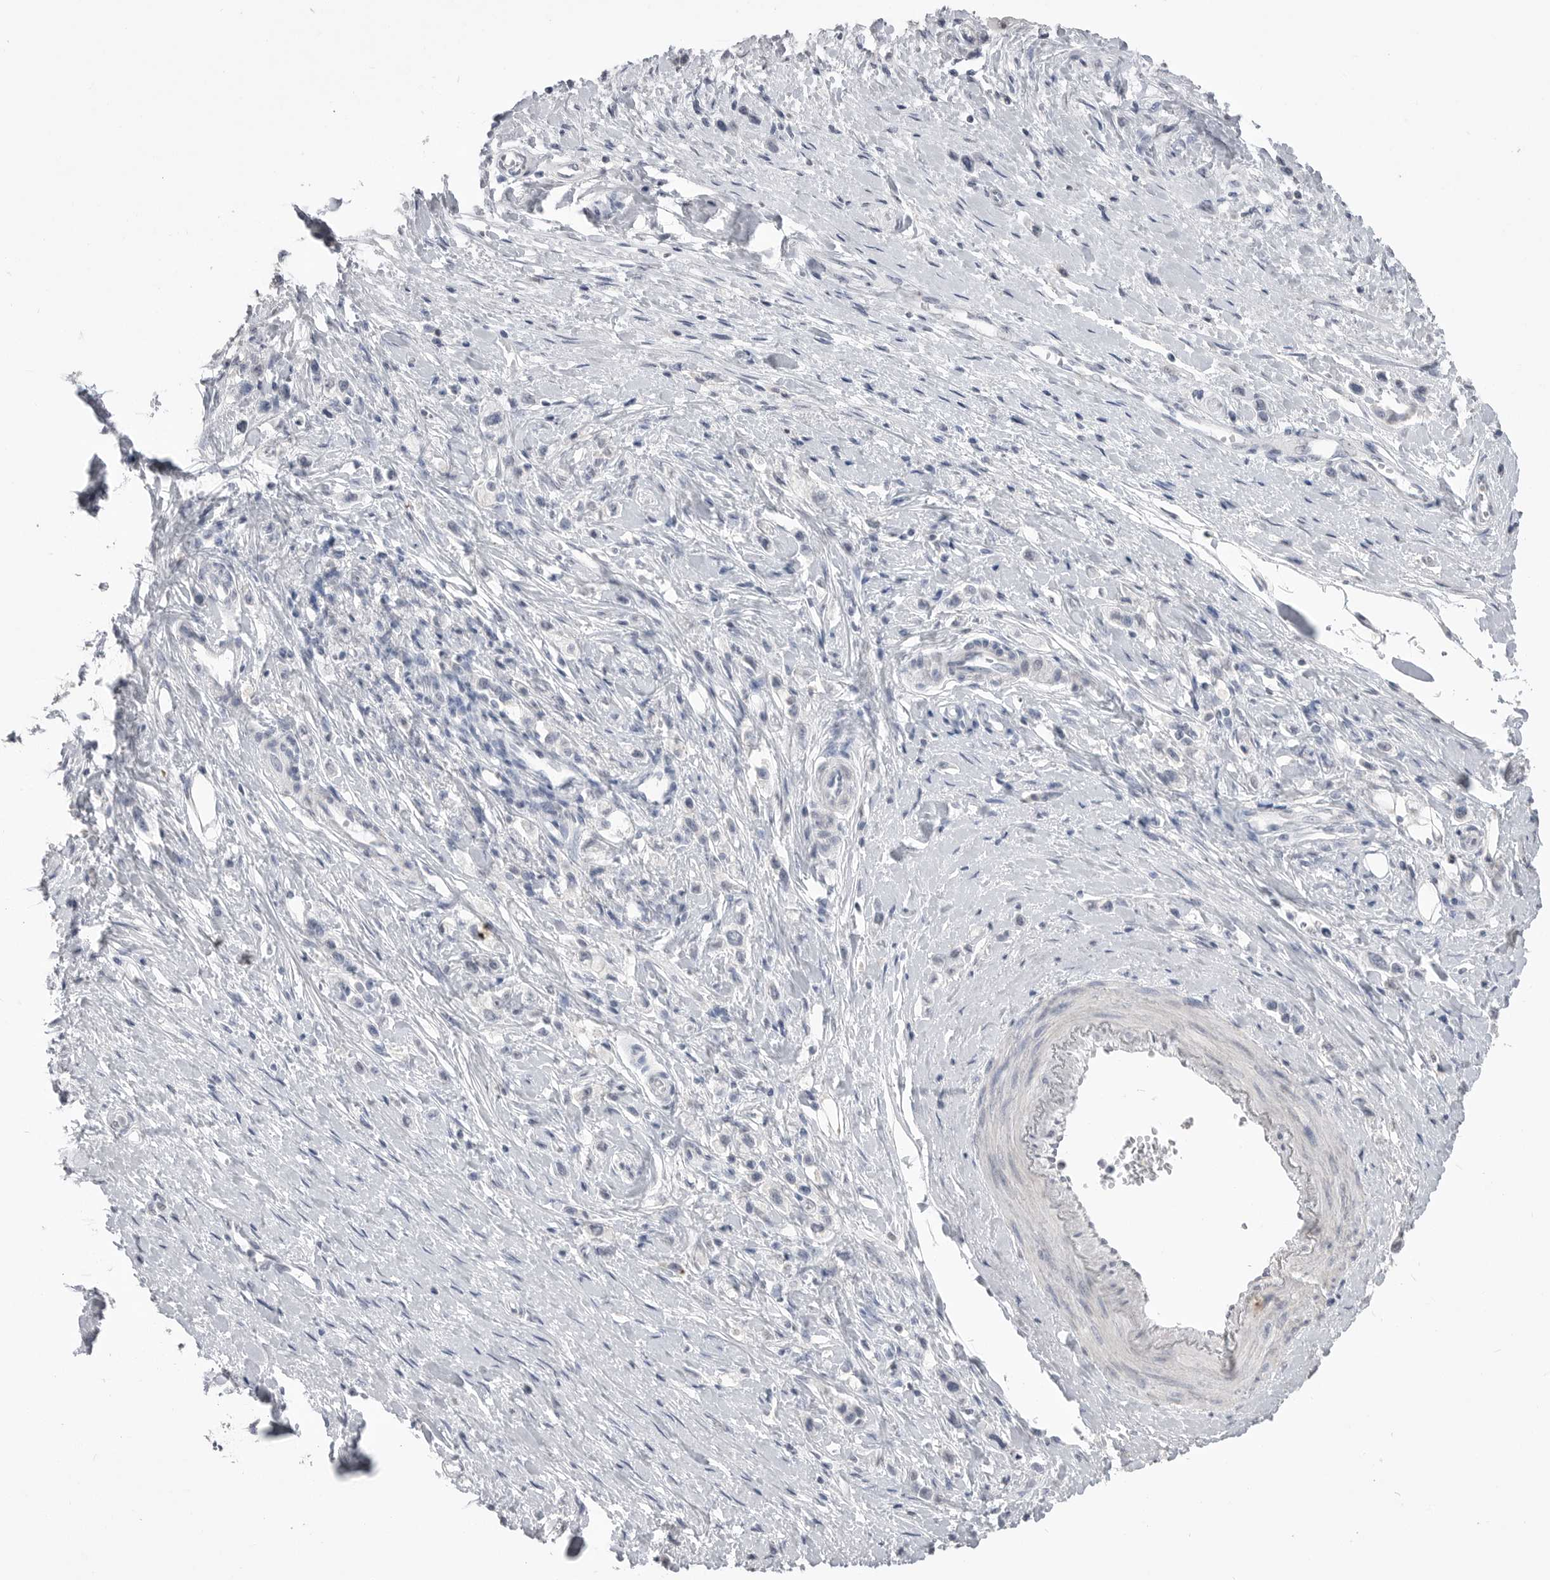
{"staining": {"intensity": "negative", "quantity": "none", "location": "none"}, "tissue": "stomach cancer", "cell_type": "Tumor cells", "image_type": "cancer", "snomed": [{"axis": "morphology", "description": "Adenocarcinoma, NOS"}, {"axis": "topography", "description": "Stomach"}], "caption": "Protein analysis of stomach cancer (adenocarcinoma) reveals no significant expression in tumor cells. The staining was performed using DAB (3,3'-diaminobenzidine) to visualize the protein expression in brown, while the nuclei were stained in blue with hematoxylin (Magnification: 20x).", "gene": "ICAM5", "patient": {"sex": "female", "age": 65}}